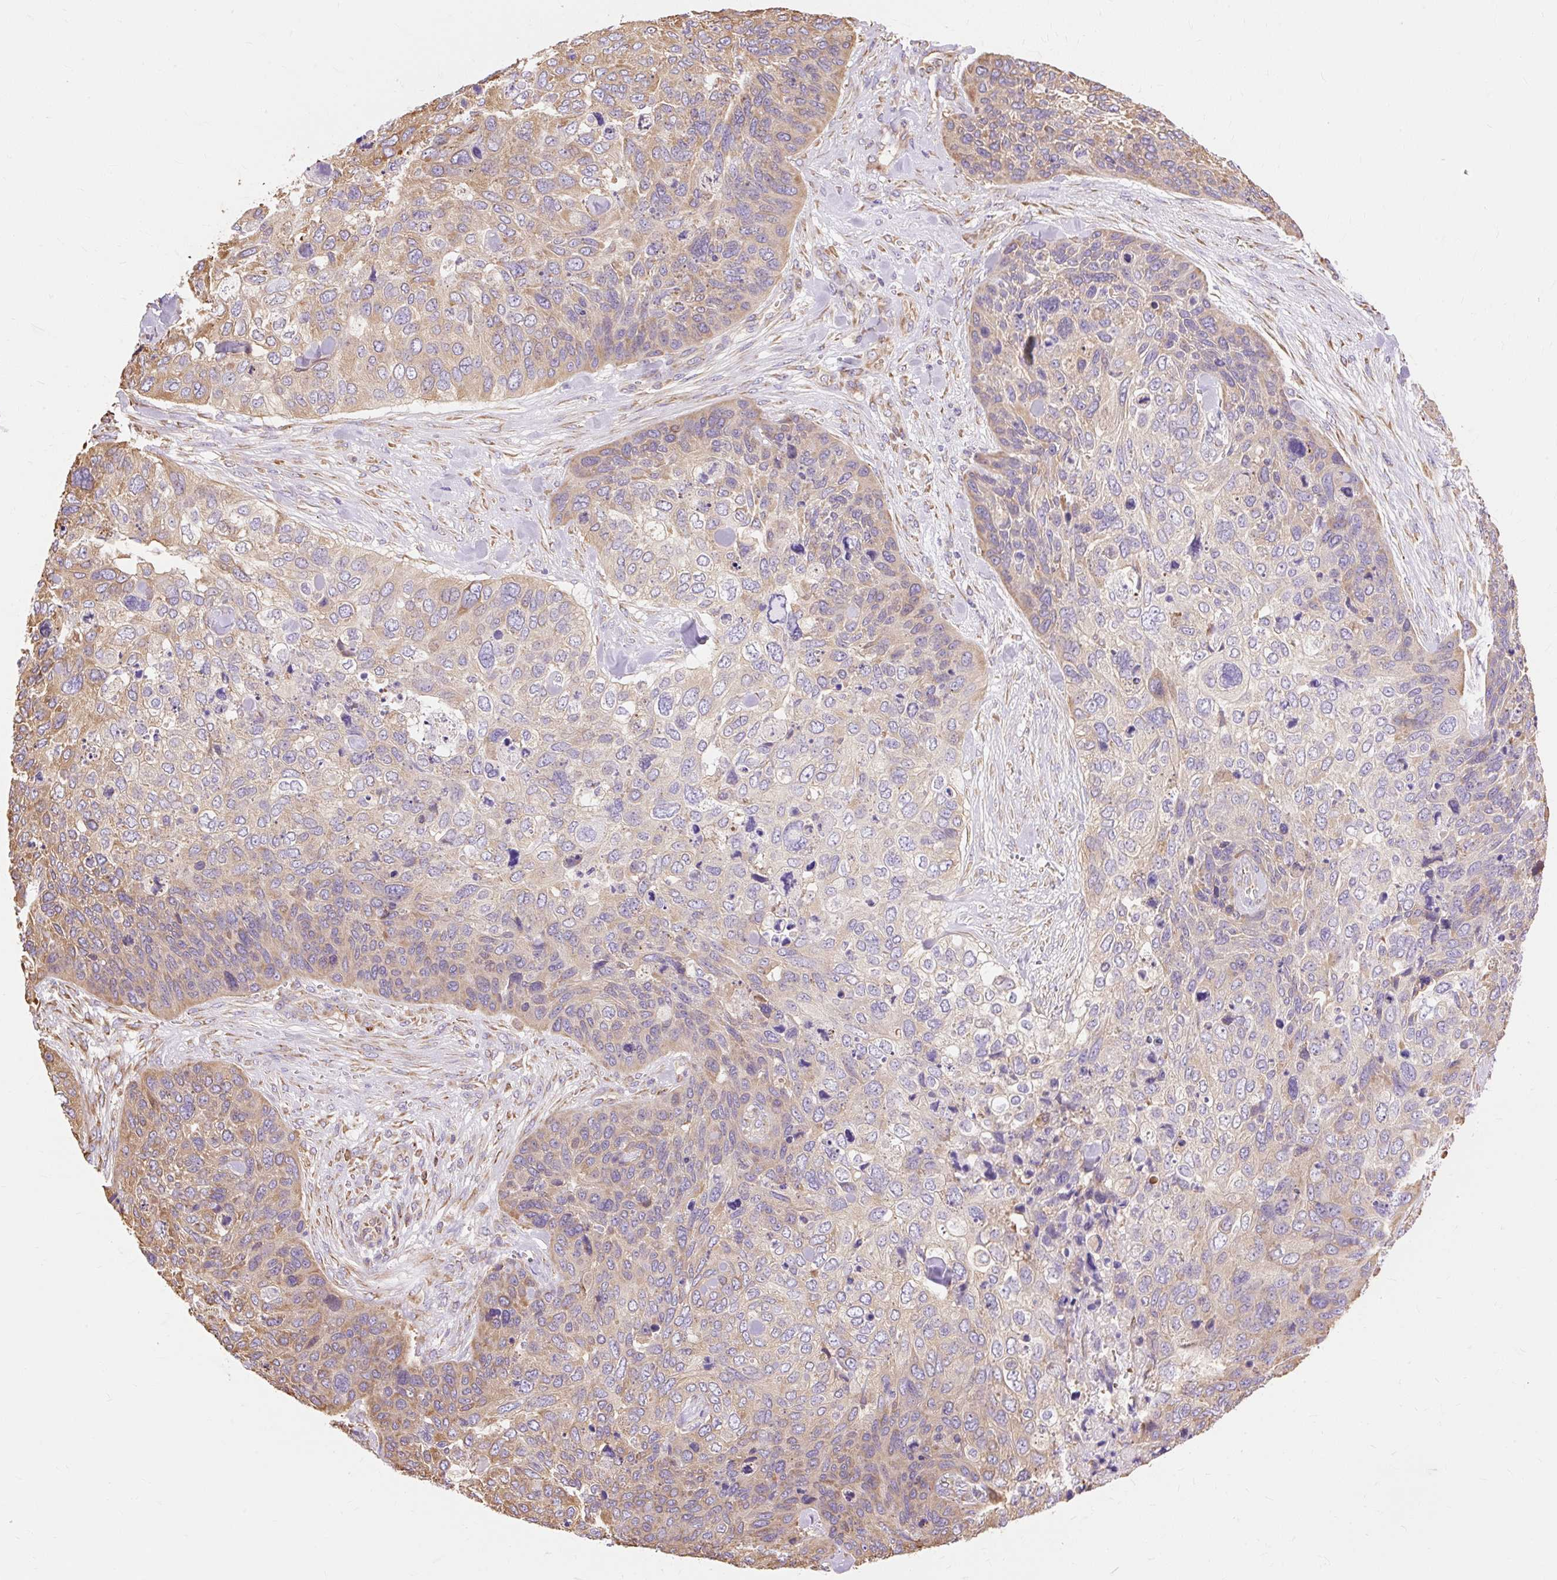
{"staining": {"intensity": "weak", "quantity": ">75%", "location": "cytoplasmic/membranous"}, "tissue": "skin cancer", "cell_type": "Tumor cells", "image_type": "cancer", "snomed": [{"axis": "morphology", "description": "Basal cell carcinoma"}, {"axis": "topography", "description": "Skin"}], "caption": "High-power microscopy captured an IHC photomicrograph of basal cell carcinoma (skin), revealing weak cytoplasmic/membranous staining in approximately >75% of tumor cells. The staining is performed using DAB brown chromogen to label protein expression. The nuclei are counter-stained blue using hematoxylin.", "gene": "RPS17", "patient": {"sex": "female", "age": 74}}